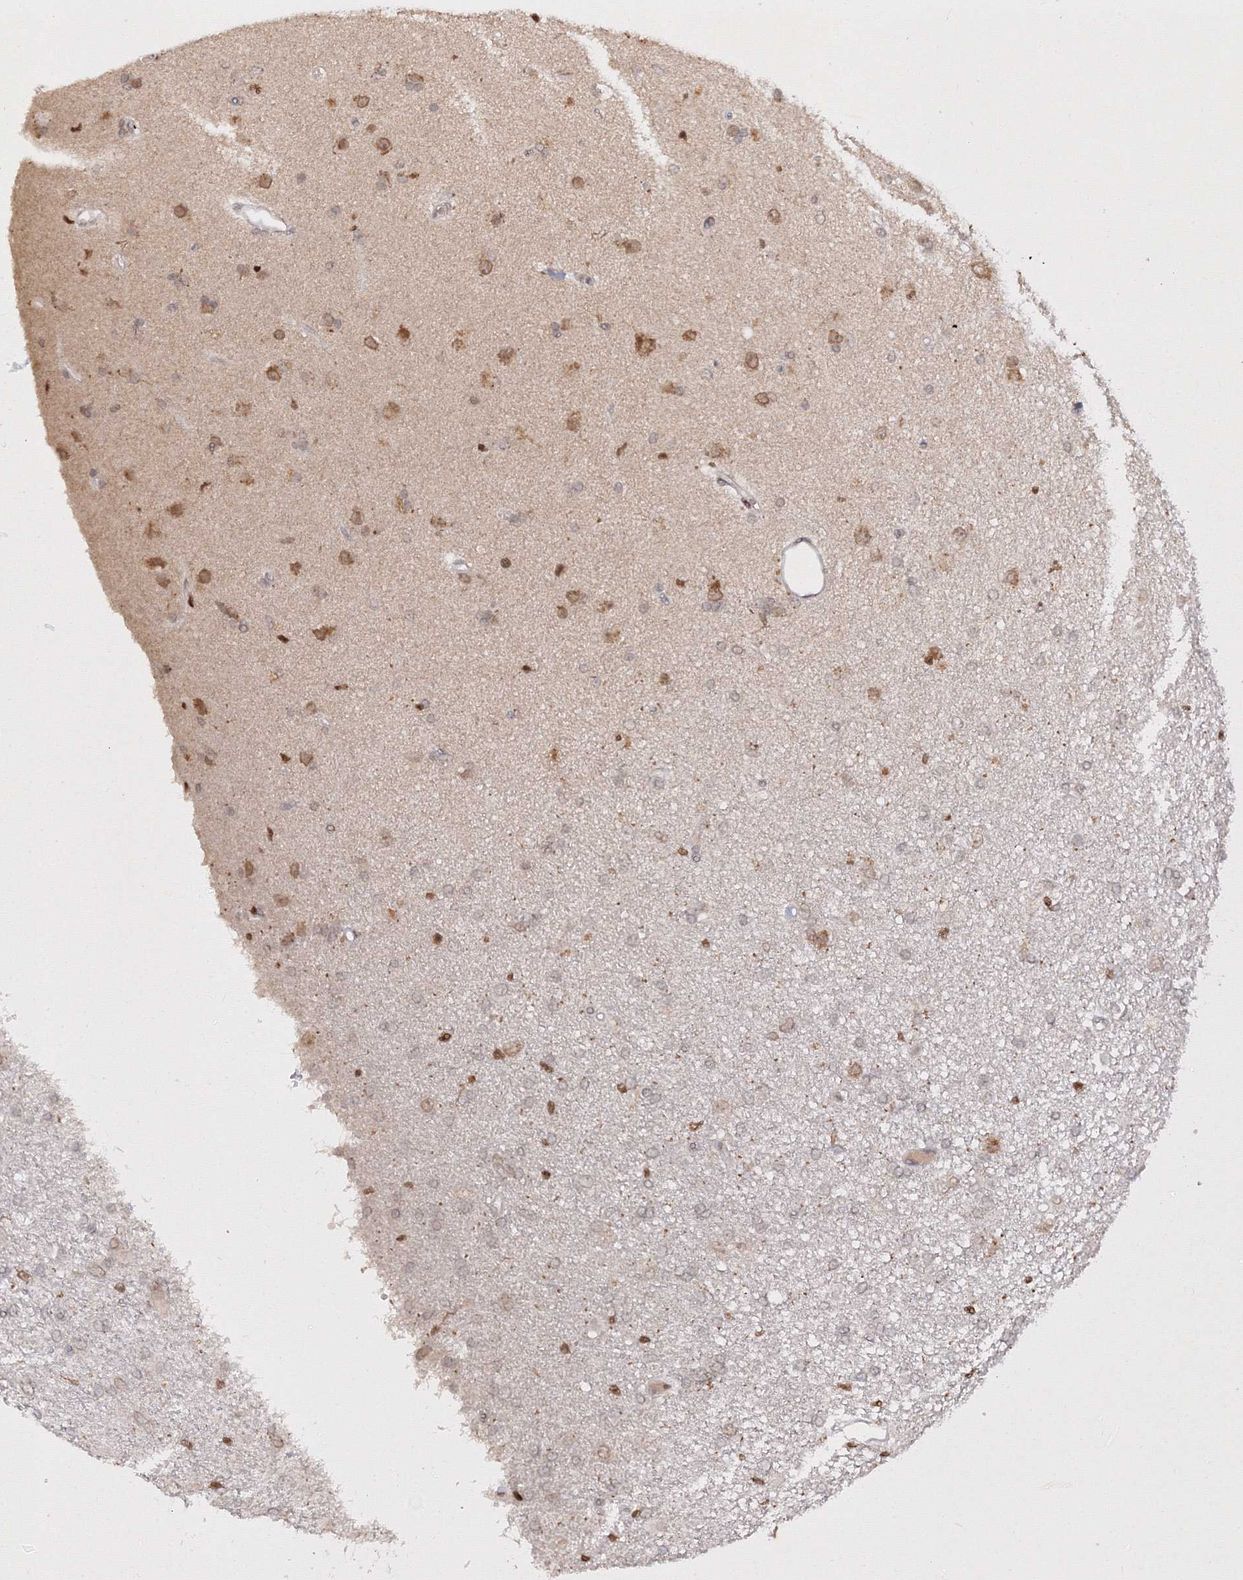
{"staining": {"intensity": "moderate", "quantity": "<25%", "location": "cytoplasmic/membranous,nuclear"}, "tissue": "glioma", "cell_type": "Tumor cells", "image_type": "cancer", "snomed": [{"axis": "morphology", "description": "Glioma, malignant, High grade"}, {"axis": "topography", "description": "Brain"}], "caption": "High-grade glioma (malignant) stained with a protein marker shows moderate staining in tumor cells.", "gene": "TMEM50B", "patient": {"sex": "female", "age": 59}}